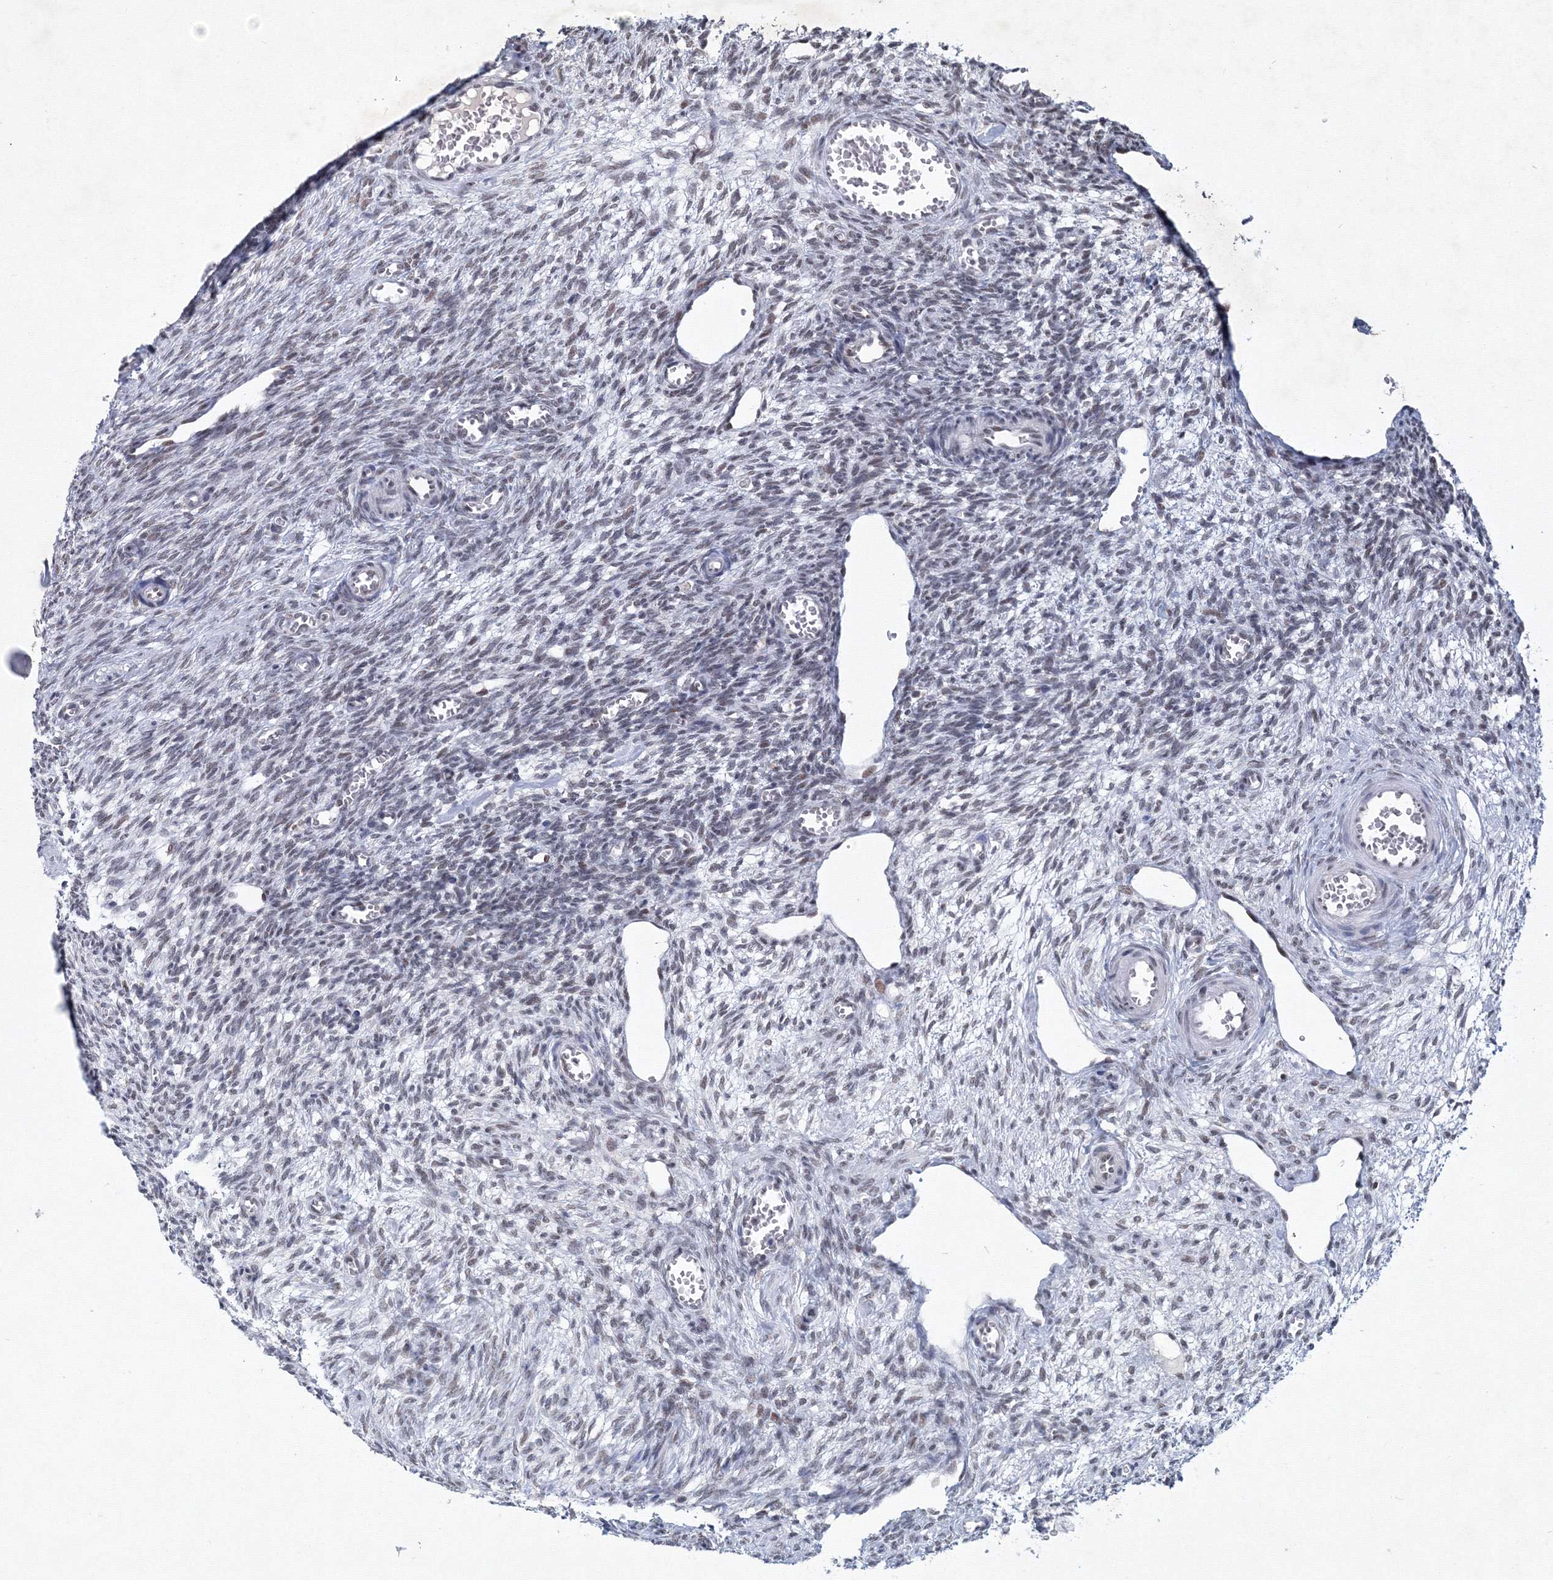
{"staining": {"intensity": "negative", "quantity": "none", "location": "none"}, "tissue": "ovary", "cell_type": "Ovarian stroma cells", "image_type": "normal", "snomed": [{"axis": "morphology", "description": "Normal tissue, NOS"}, {"axis": "topography", "description": "Ovary"}], "caption": "IHC of unremarkable human ovary demonstrates no expression in ovarian stroma cells.", "gene": "SF3B6", "patient": {"sex": "female", "age": 27}}